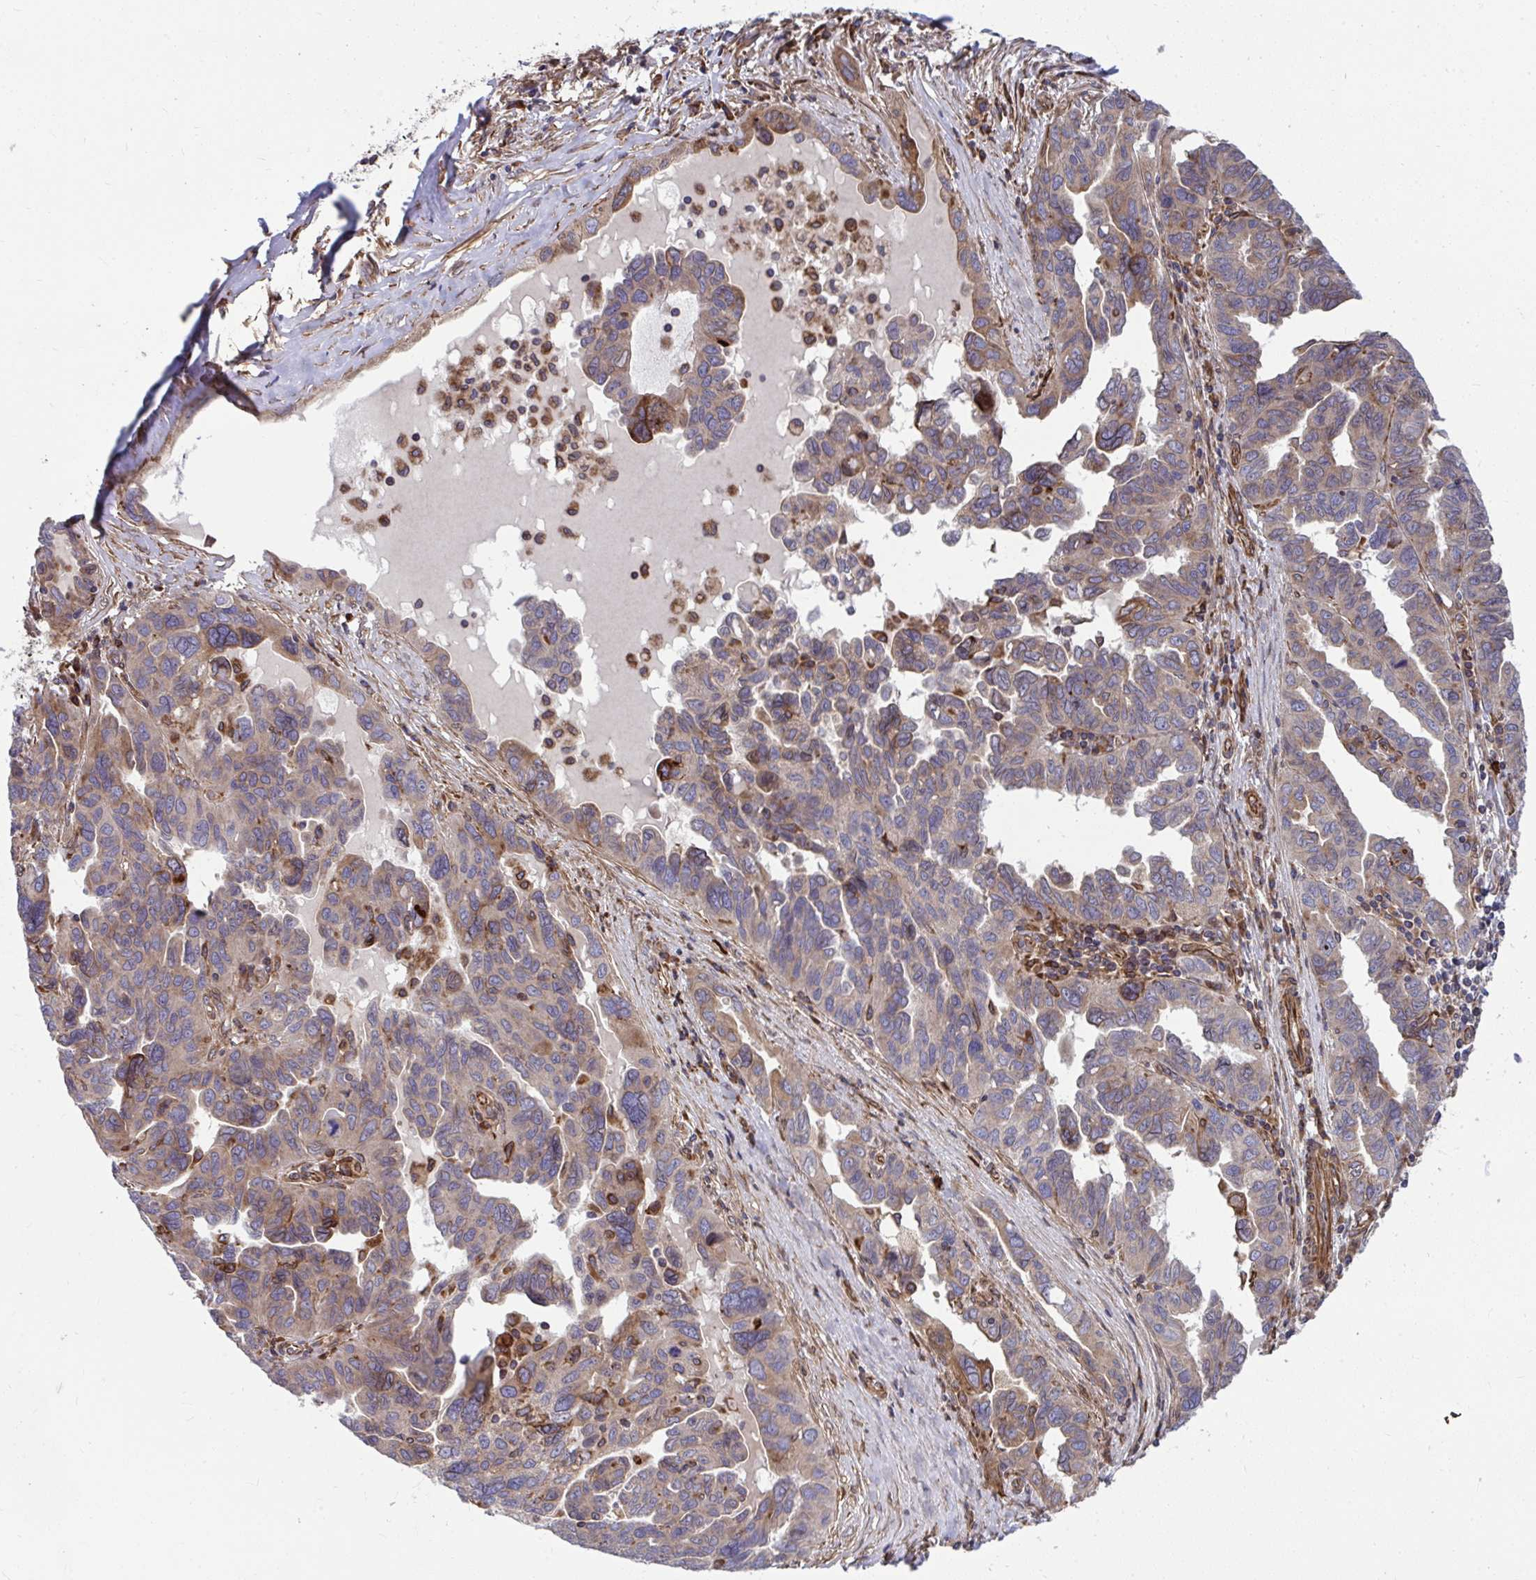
{"staining": {"intensity": "weak", "quantity": "25%-75%", "location": "cytoplasmic/membranous"}, "tissue": "ovarian cancer", "cell_type": "Tumor cells", "image_type": "cancer", "snomed": [{"axis": "morphology", "description": "Cystadenocarcinoma, serous, NOS"}, {"axis": "topography", "description": "Ovary"}], "caption": "Ovarian cancer stained for a protein (brown) demonstrates weak cytoplasmic/membranous positive staining in about 25%-75% of tumor cells.", "gene": "STIM2", "patient": {"sex": "female", "age": 64}}